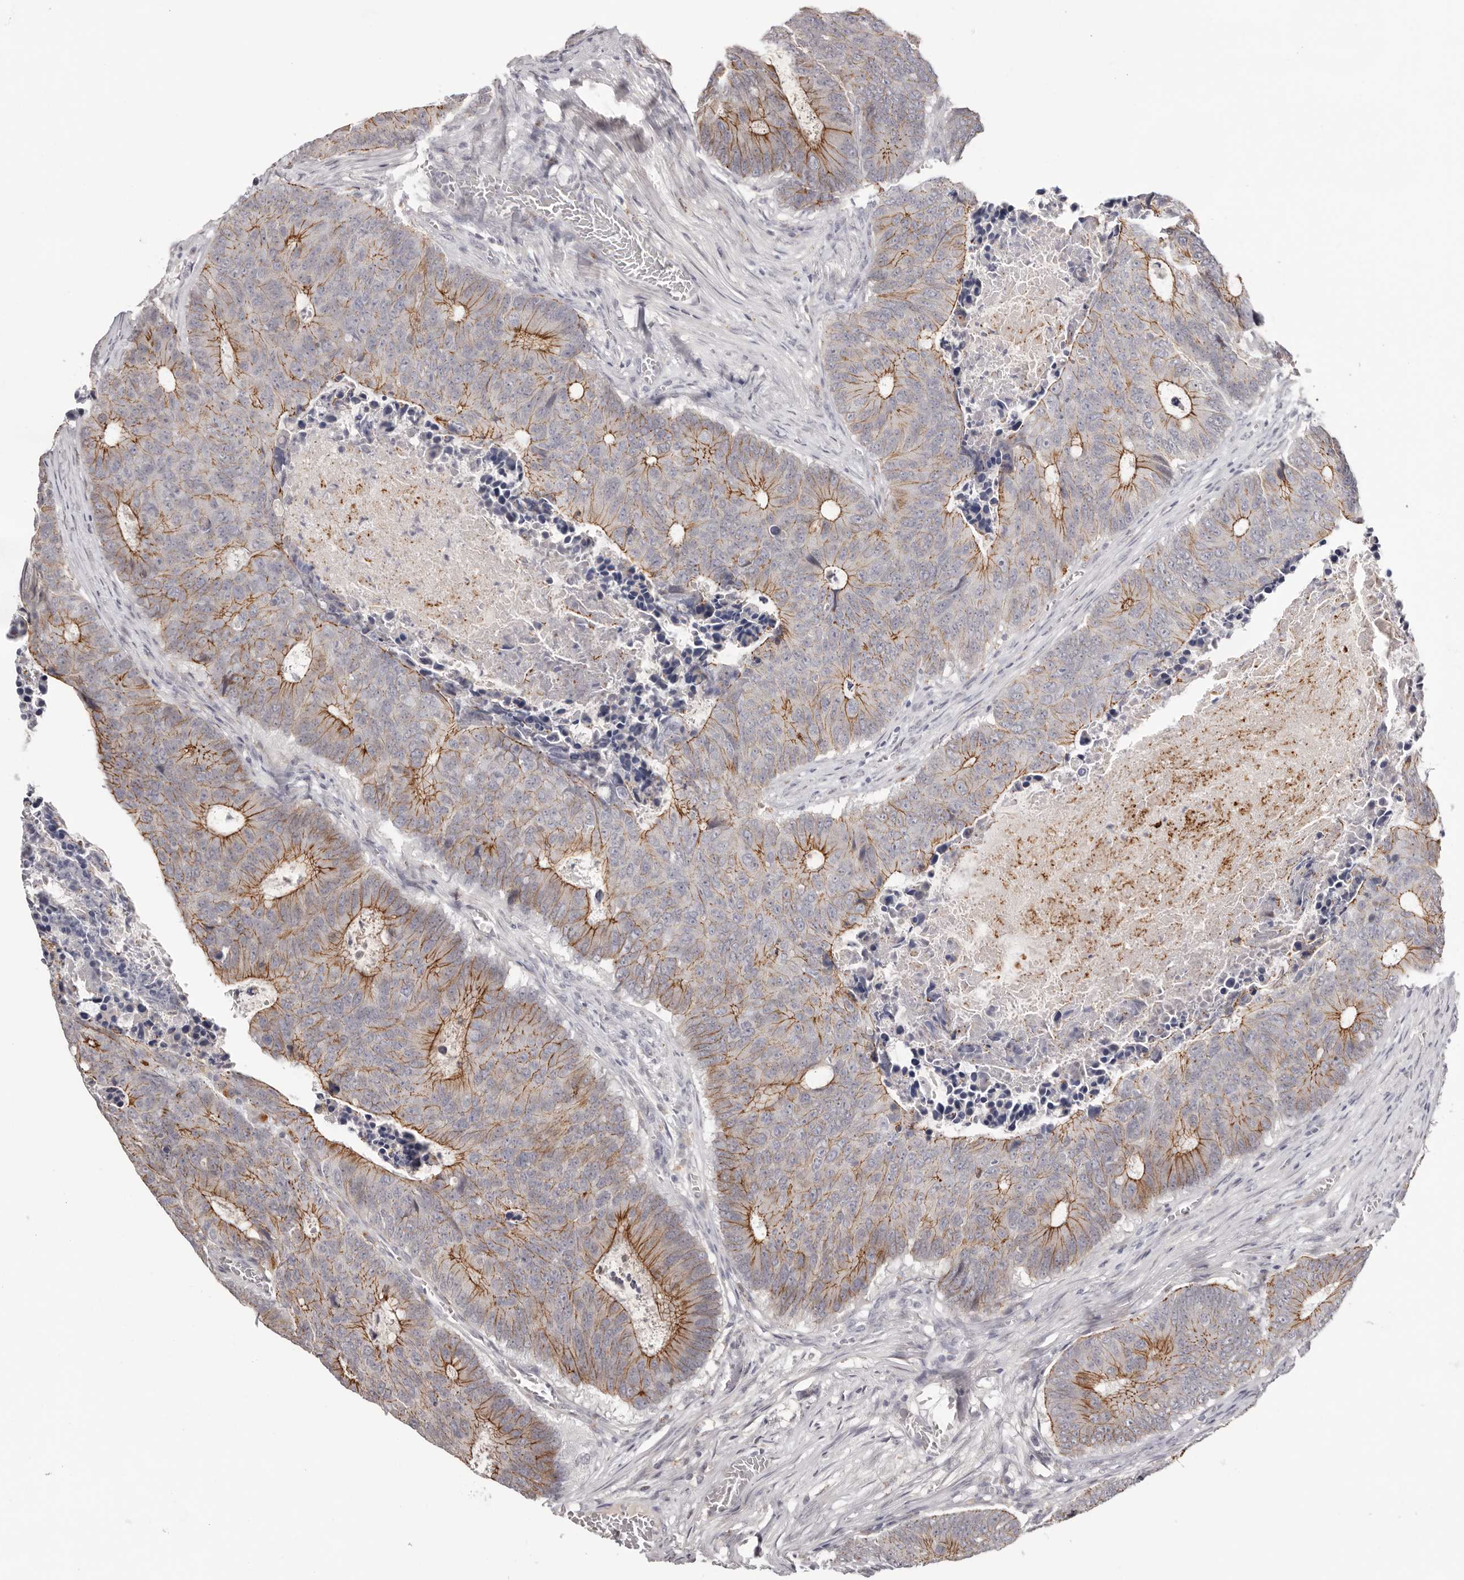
{"staining": {"intensity": "moderate", "quantity": "25%-75%", "location": "cytoplasmic/membranous"}, "tissue": "colorectal cancer", "cell_type": "Tumor cells", "image_type": "cancer", "snomed": [{"axis": "morphology", "description": "Adenocarcinoma, NOS"}, {"axis": "topography", "description": "Colon"}], "caption": "Tumor cells demonstrate moderate cytoplasmic/membranous positivity in approximately 25%-75% of cells in colorectal cancer. (DAB = brown stain, brightfield microscopy at high magnification).", "gene": "PCDHB6", "patient": {"sex": "male", "age": 87}}